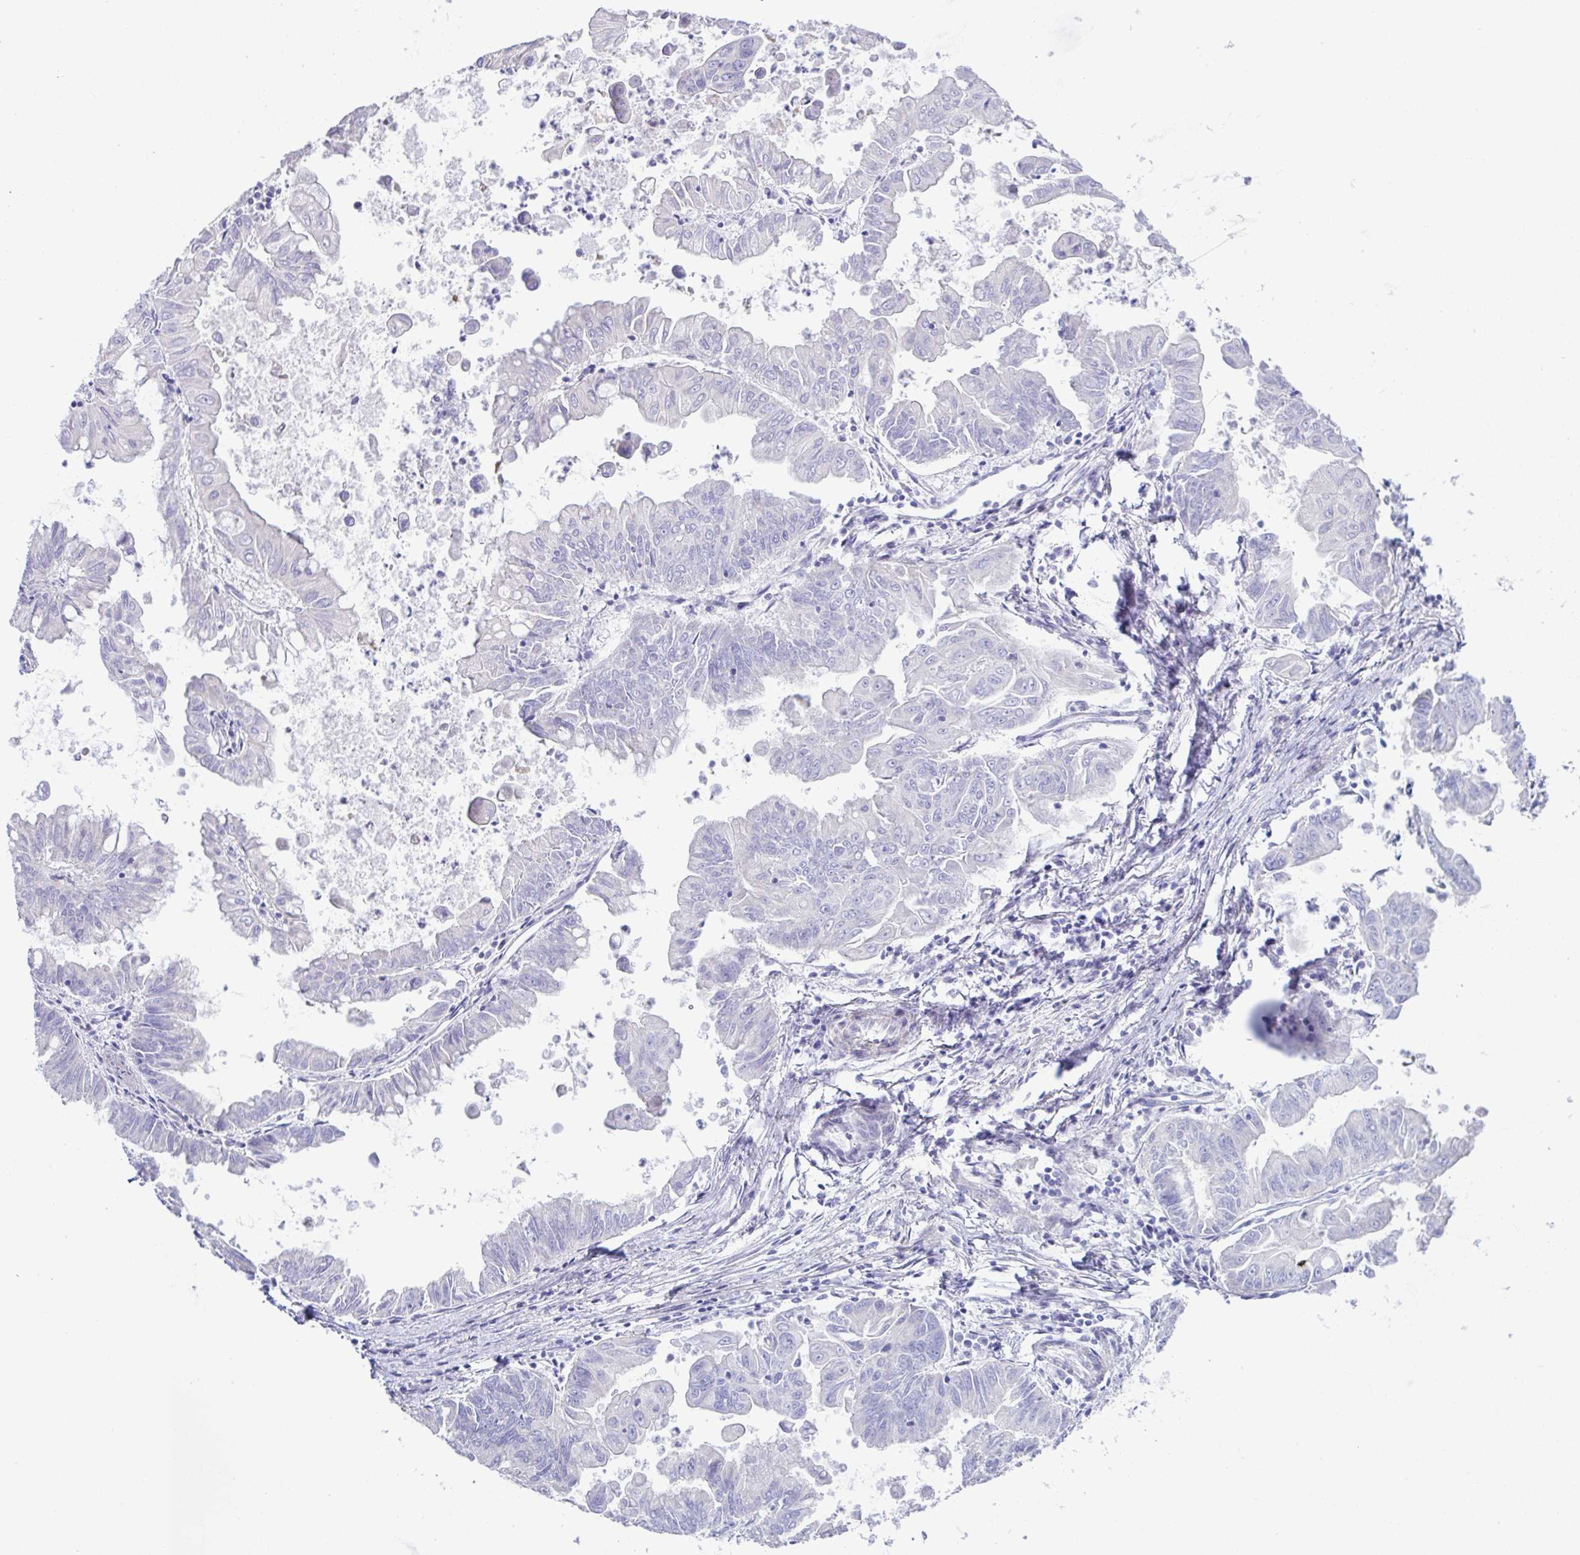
{"staining": {"intensity": "negative", "quantity": "none", "location": "none"}, "tissue": "stomach cancer", "cell_type": "Tumor cells", "image_type": "cancer", "snomed": [{"axis": "morphology", "description": "Adenocarcinoma, NOS"}, {"axis": "topography", "description": "Stomach, upper"}], "caption": "Tumor cells are negative for brown protein staining in stomach adenocarcinoma.", "gene": "MED11", "patient": {"sex": "male", "age": 80}}